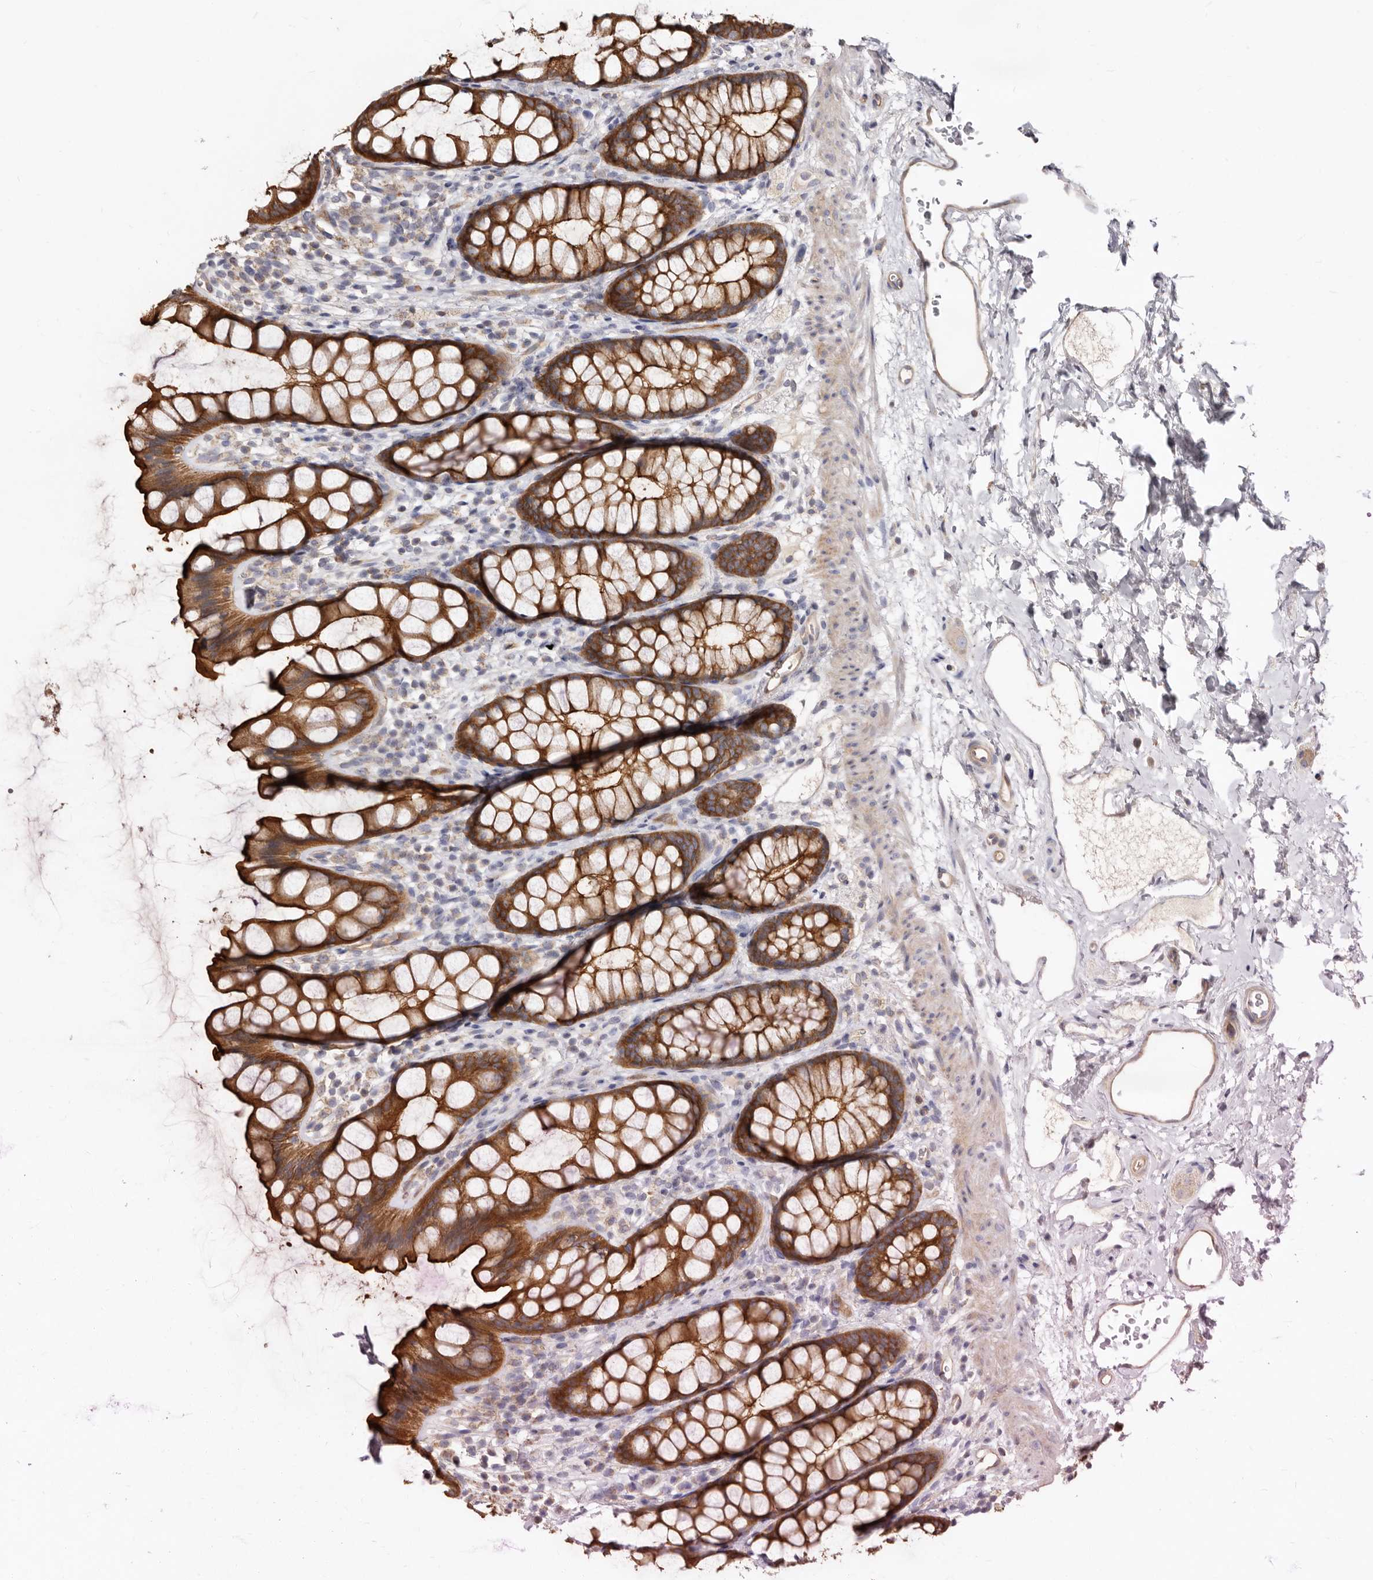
{"staining": {"intensity": "strong", "quantity": ">75%", "location": "cytoplasmic/membranous"}, "tissue": "rectum", "cell_type": "Glandular cells", "image_type": "normal", "snomed": [{"axis": "morphology", "description": "Normal tissue, NOS"}, {"axis": "topography", "description": "Rectum"}], "caption": "Benign rectum was stained to show a protein in brown. There is high levels of strong cytoplasmic/membranous expression in approximately >75% of glandular cells. Immunohistochemistry stains the protein in brown and the nuclei are stained blue.", "gene": "BAIAP2L1", "patient": {"sex": "female", "age": 65}}